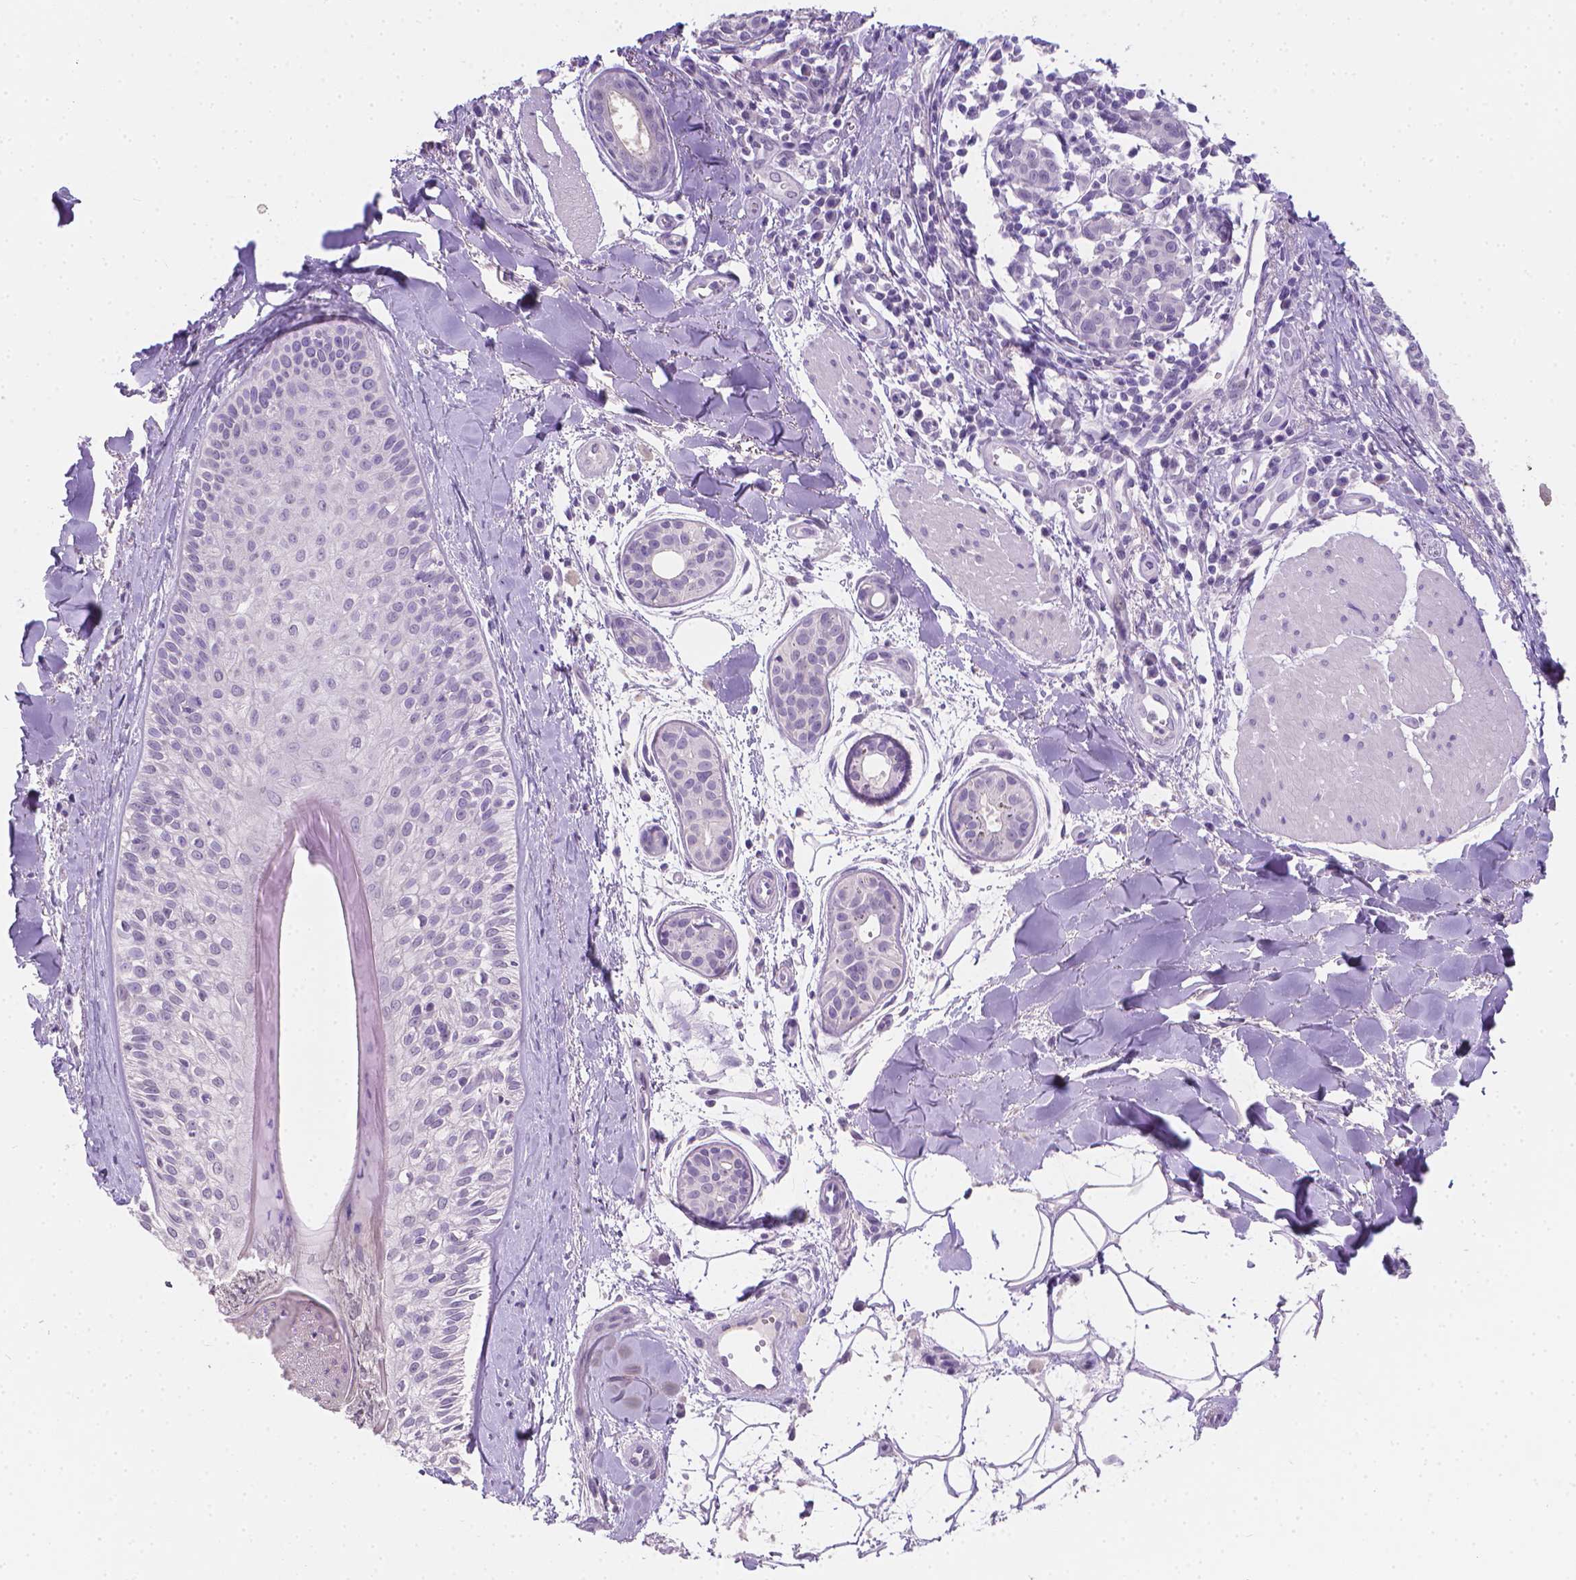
{"staining": {"intensity": "negative", "quantity": "none", "location": "none"}, "tissue": "melanoma", "cell_type": "Tumor cells", "image_type": "cancer", "snomed": [{"axis": "morphology", "description": "Malignant melanoma, NOS"}, {"axis": "topography", "description": "Skin"}], "caption": "Protein analysis of malignant melanoma shows no significant positivity in tumor cells.", "gene": "TNNI2", "patient": {"sex": "male", "age": 48}}